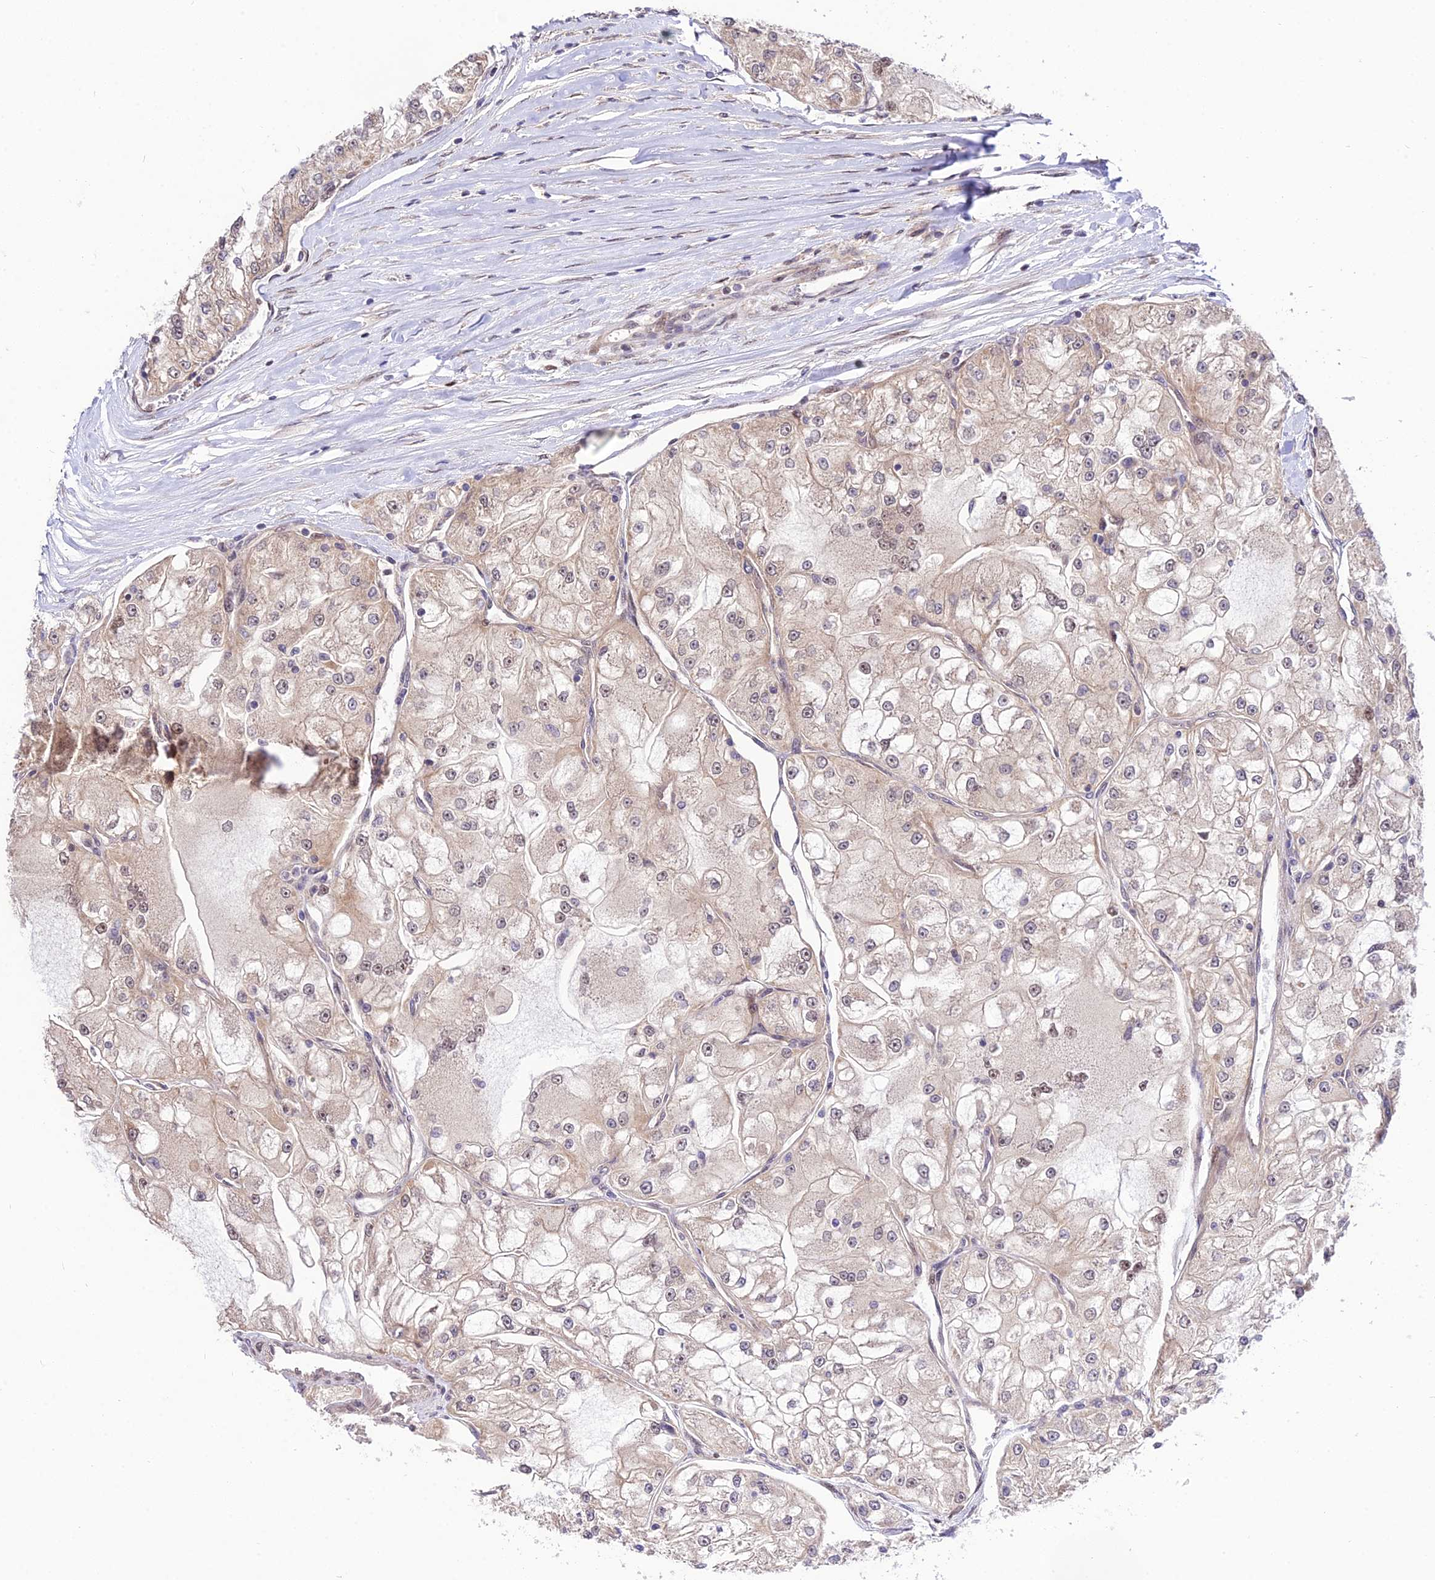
{"staining": {"intensity": "weak", "quantity": "25%-75%", "location": "cytoplasmic/membranous,nuclear"}, "tissue": "renal cancer", "cell_type": "Tumor cells", "image_type": "cancer", "snomed": [{"axis": "morphology", "description": "Adenocarcinoma, NOS"}, {"axis": "topography", "description": "Kidney"}], "caption": "Brown immunohistochemical staining in adenocarcinoma (renal) exhibits weak cytoplasmic/membranous and nuclear expression in approximately 25%-75% of tumor cells.", "gene": "SMG6", "patient": {"sex": "female", "age": 72}}